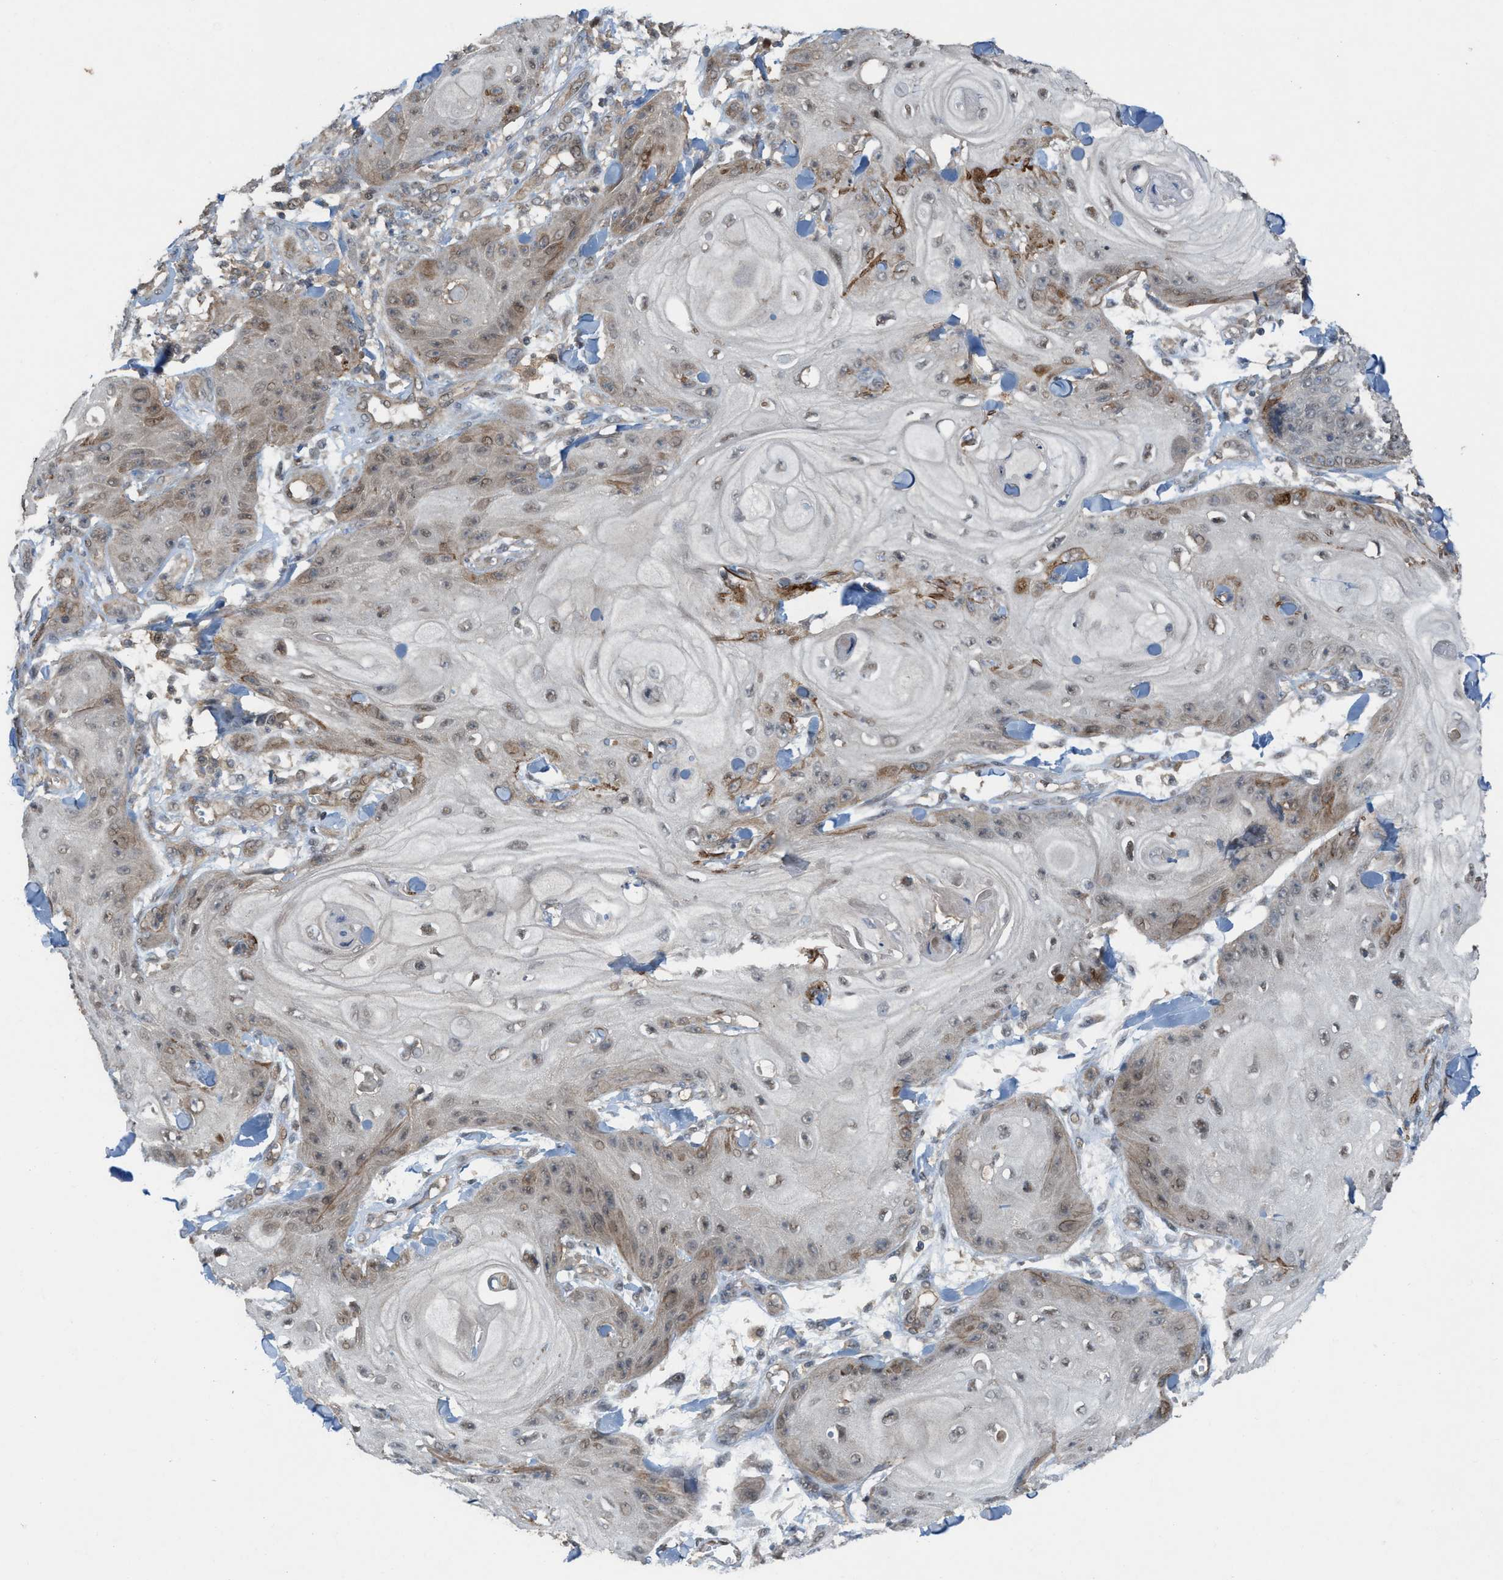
{"staining": {"intensity": "weak", "quantity": "<25%", "location": "cytoplasmic/membranous"}, "tissue": "skin cancer", "cell_type": "Tumor cells", "image_type": "cancer", "snomed": [{"axis": "morphology", "description": "Squamous cell carcinoma, NOS"}, {"axis": "topography", "description": "Skin"}], "caption": "Protein analysis of skin squamous cell carcinoma displays no significant staining in tumor cells.", "gene": "PLAA", "patient": {"sex": "male", "age": 74}}